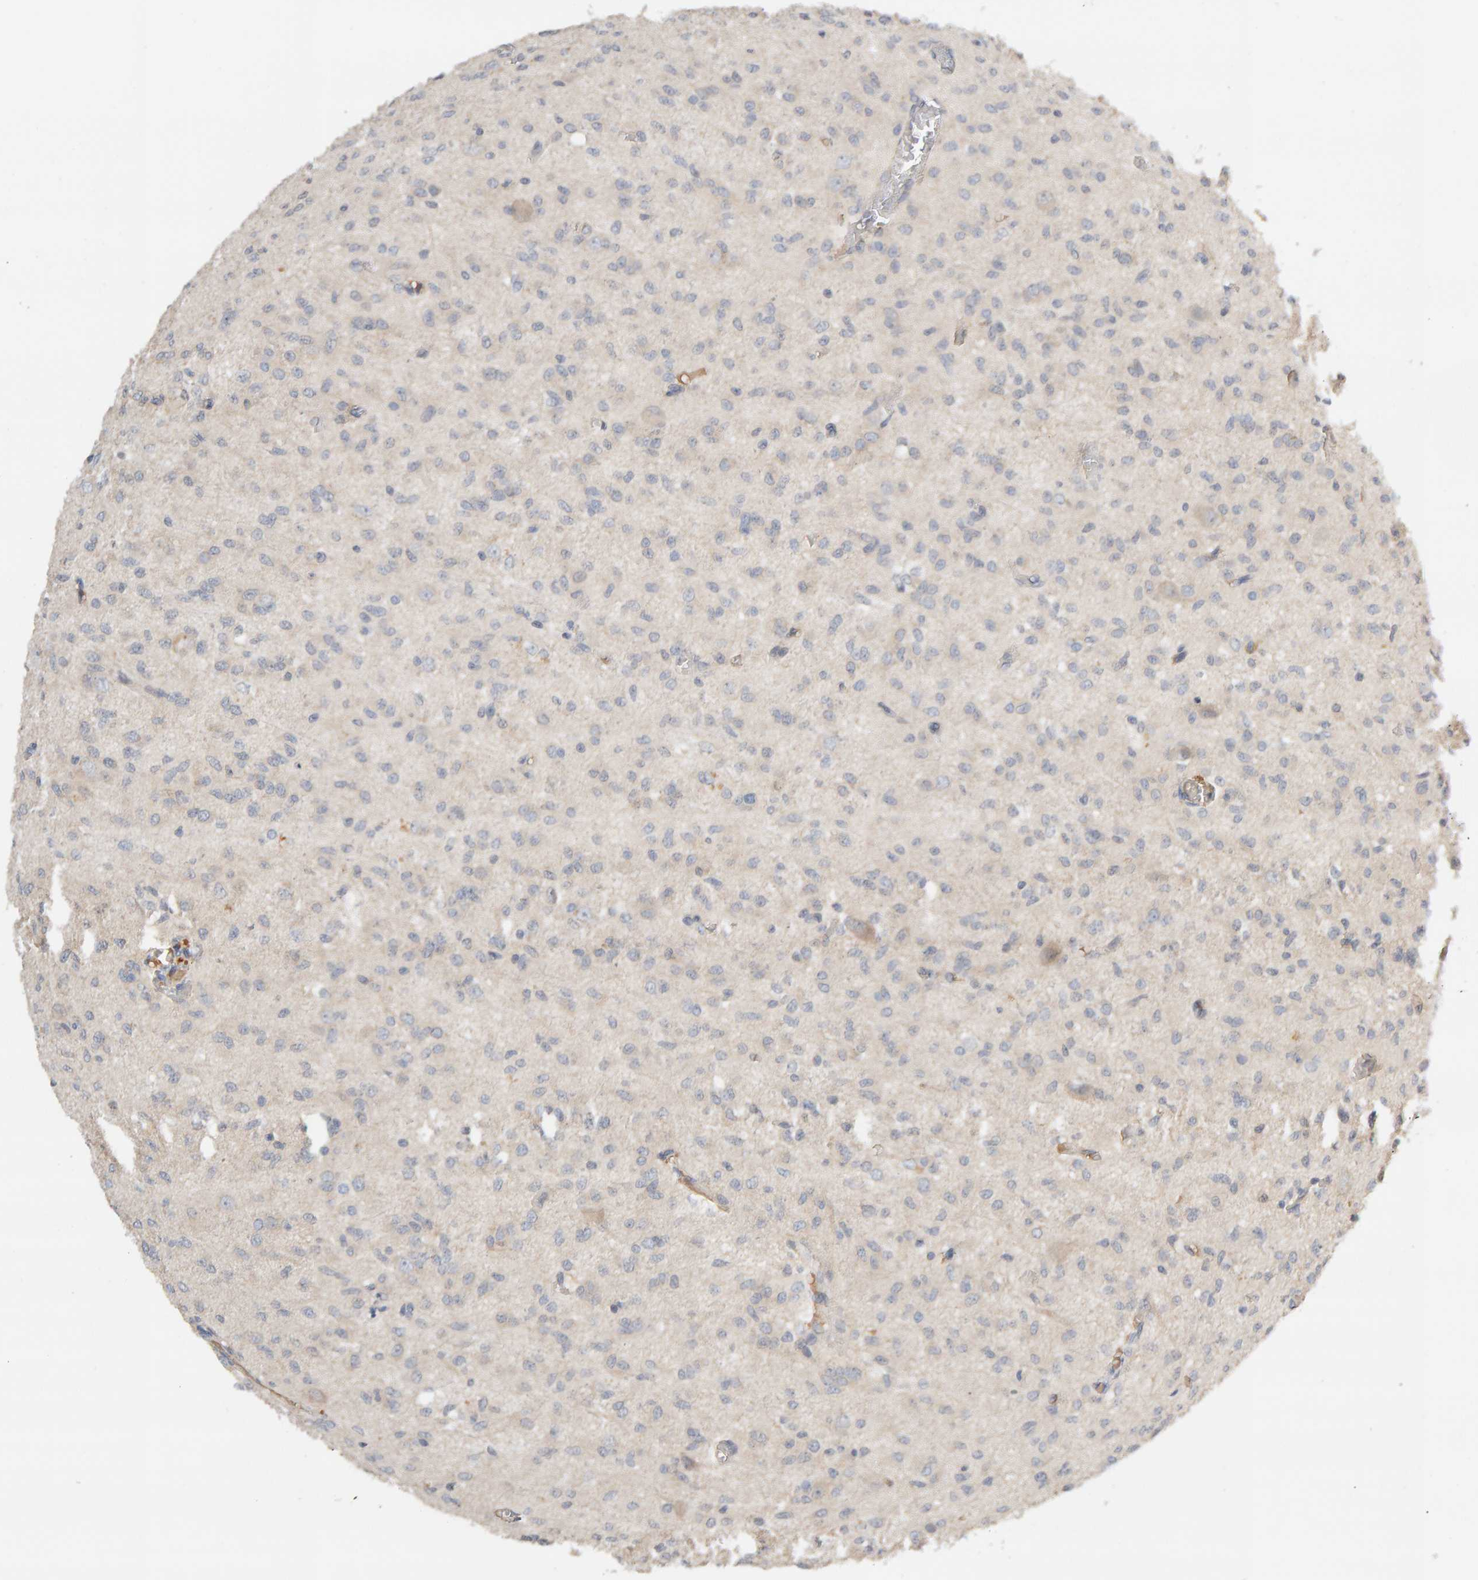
{"staining": {"intensity": "negative", "quantity": "none", "location": "none"}, "tissue": "glioma", "cell_type": "Tumor cells", "image_type": "cancer", "snomed": [{"axis": "morphology", "description": "Glioma, malignant, High grade"}, {"axis": "topography", "description": "Brain"}], "caption": "IHC photomicrograph of neoplastic tissue: human malignant glioma (high-grade) stained with DAB (3,3'-diaminobenzidine) shows no significant protein expression in tumor cells. (DAB IHC visualized using brightfield microscopy, high magnification).", "gene": "GFUS", "patient": {"sex": "female", "age": 59}}